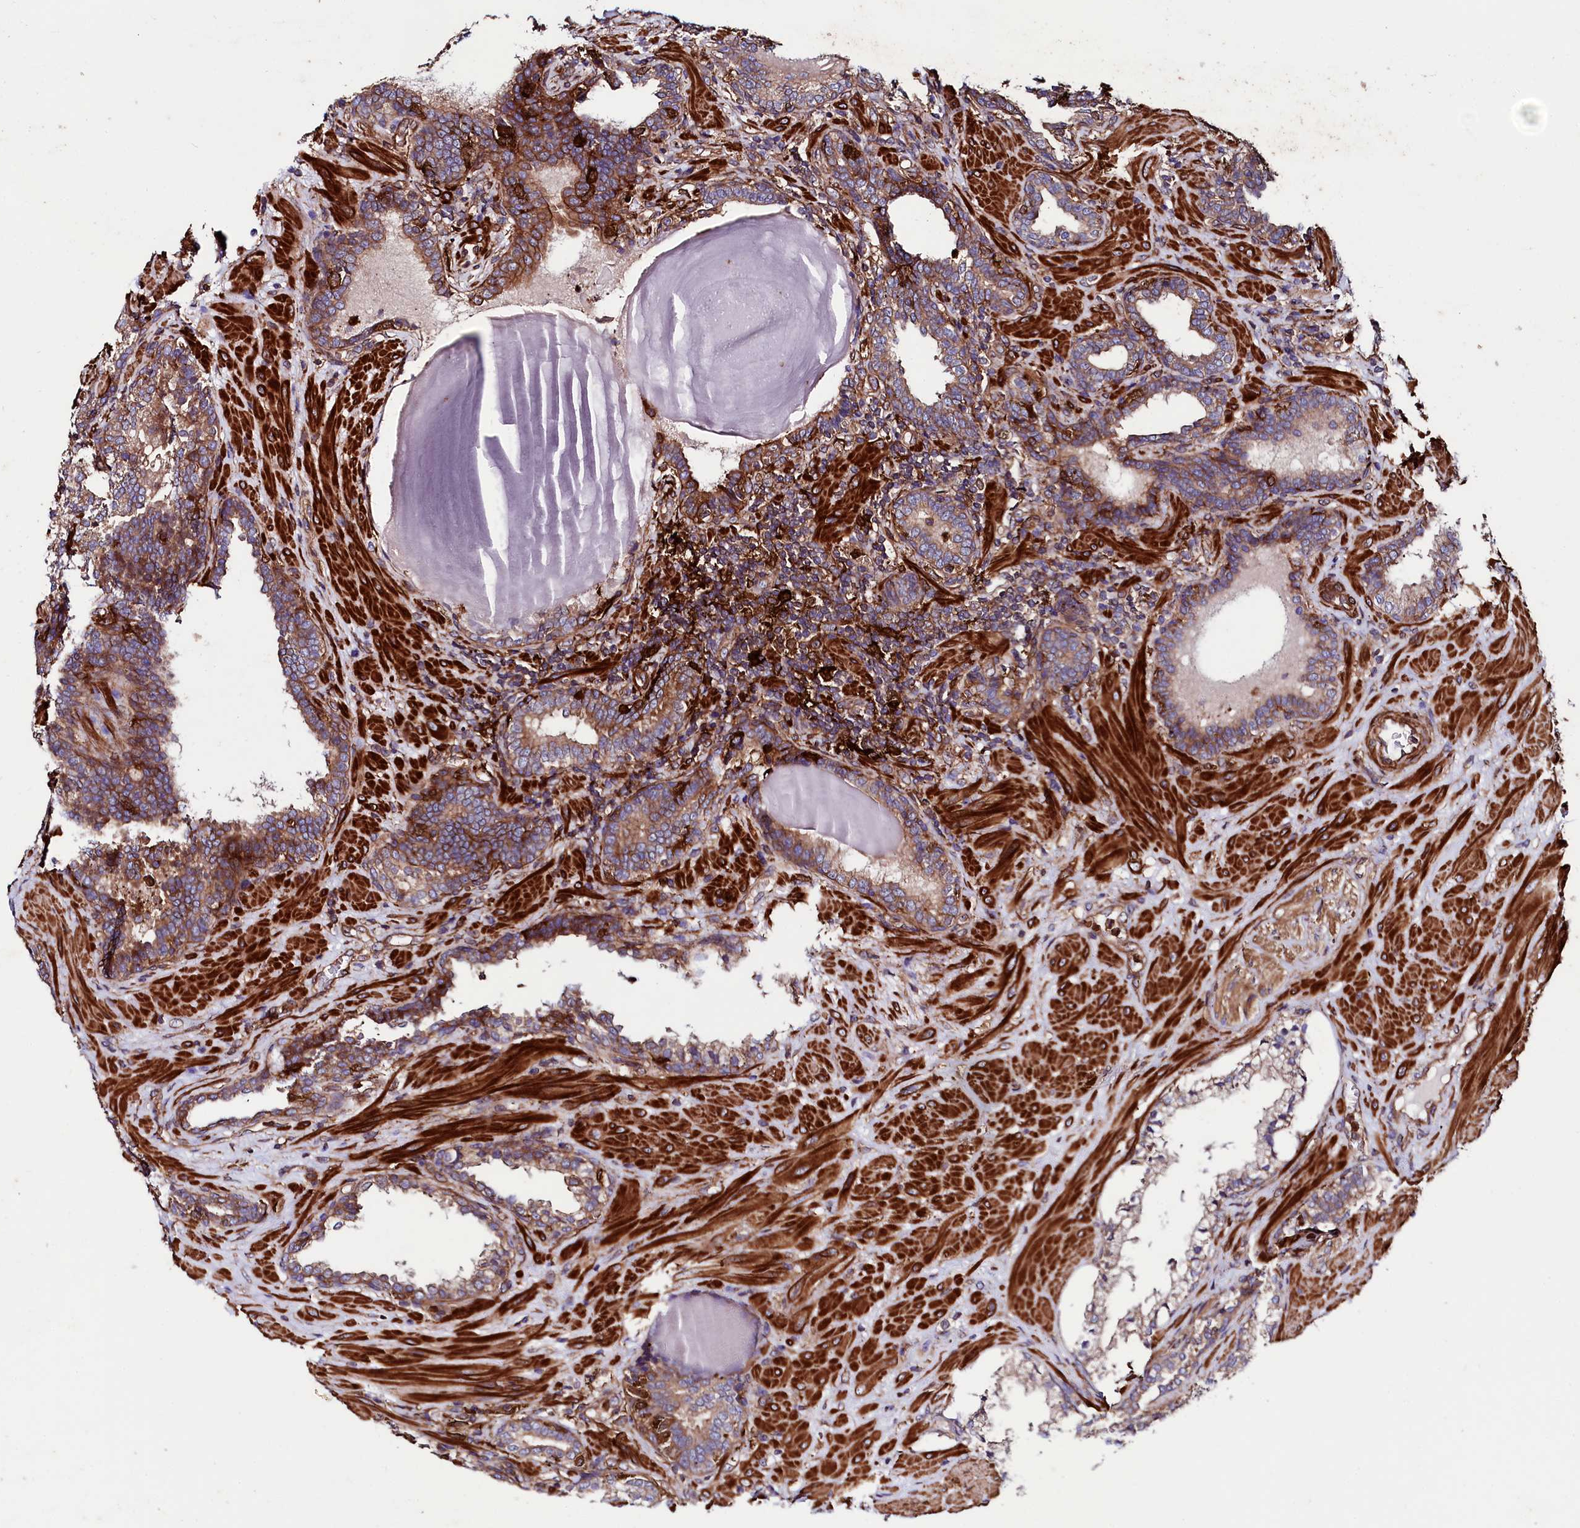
{"staining": {"intensity": "moderate", "quantity": ">75%", "location": "cytoplasmic/membranous"}, "tissue": "prostate cancer", "cell_type": "Tumor cells", "image_type": "cancer", "snomed": [{"axis": "morphology", "description": "Adenocarcinoma, Low grade"}, {"axis": "topography", "description": "Prostate"}], "caption": "There is medium levels of moderate cytoplasmic/membranous expression in tumor cells of adenocarcinoma (low-grade) (prostate), as demonstrated by immunohistochemical staining (brown color).", "gene": "STAMBPL1", "patient": {"sex": "male", "age": 60}}